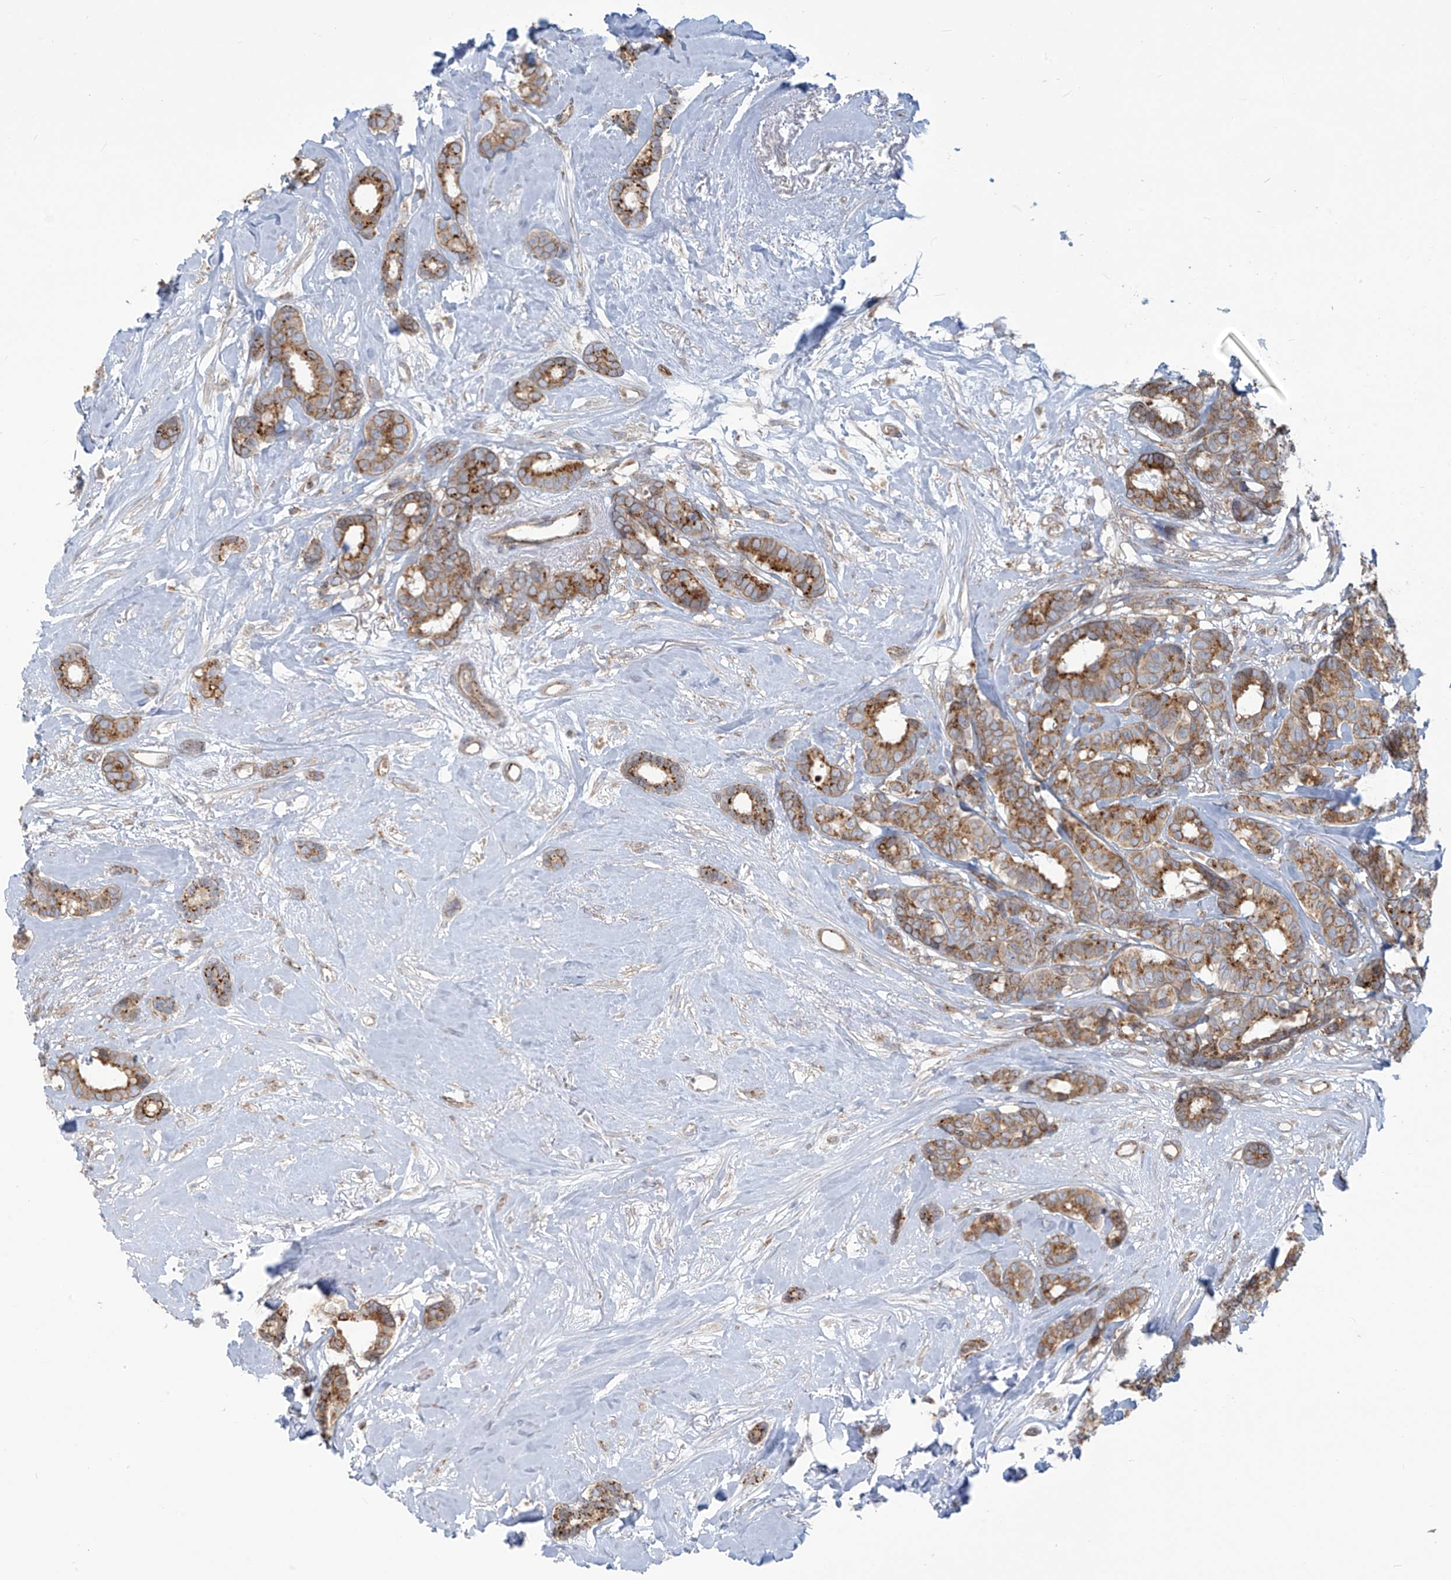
{"staining": {"intensity": "moderate", "quantity": ">75%", "location": "cytoplasmic/membranous"}, "tissue": "breast cancer", "cell_type": "Tumor cells", "image_type": "cancer", "snomed": [{"axis": "morphology", "description": "Duct carcinoma"}, {"axis": "topography", "description": "Breast"}], "caption": "Immunohistochemical staining of human breast cancer shows moderate cytoplasmic/membranous protein staining in about >75% of tumor cells.", "gene": "LZTS3", "patient": {"sex": "female", "age": 87}}